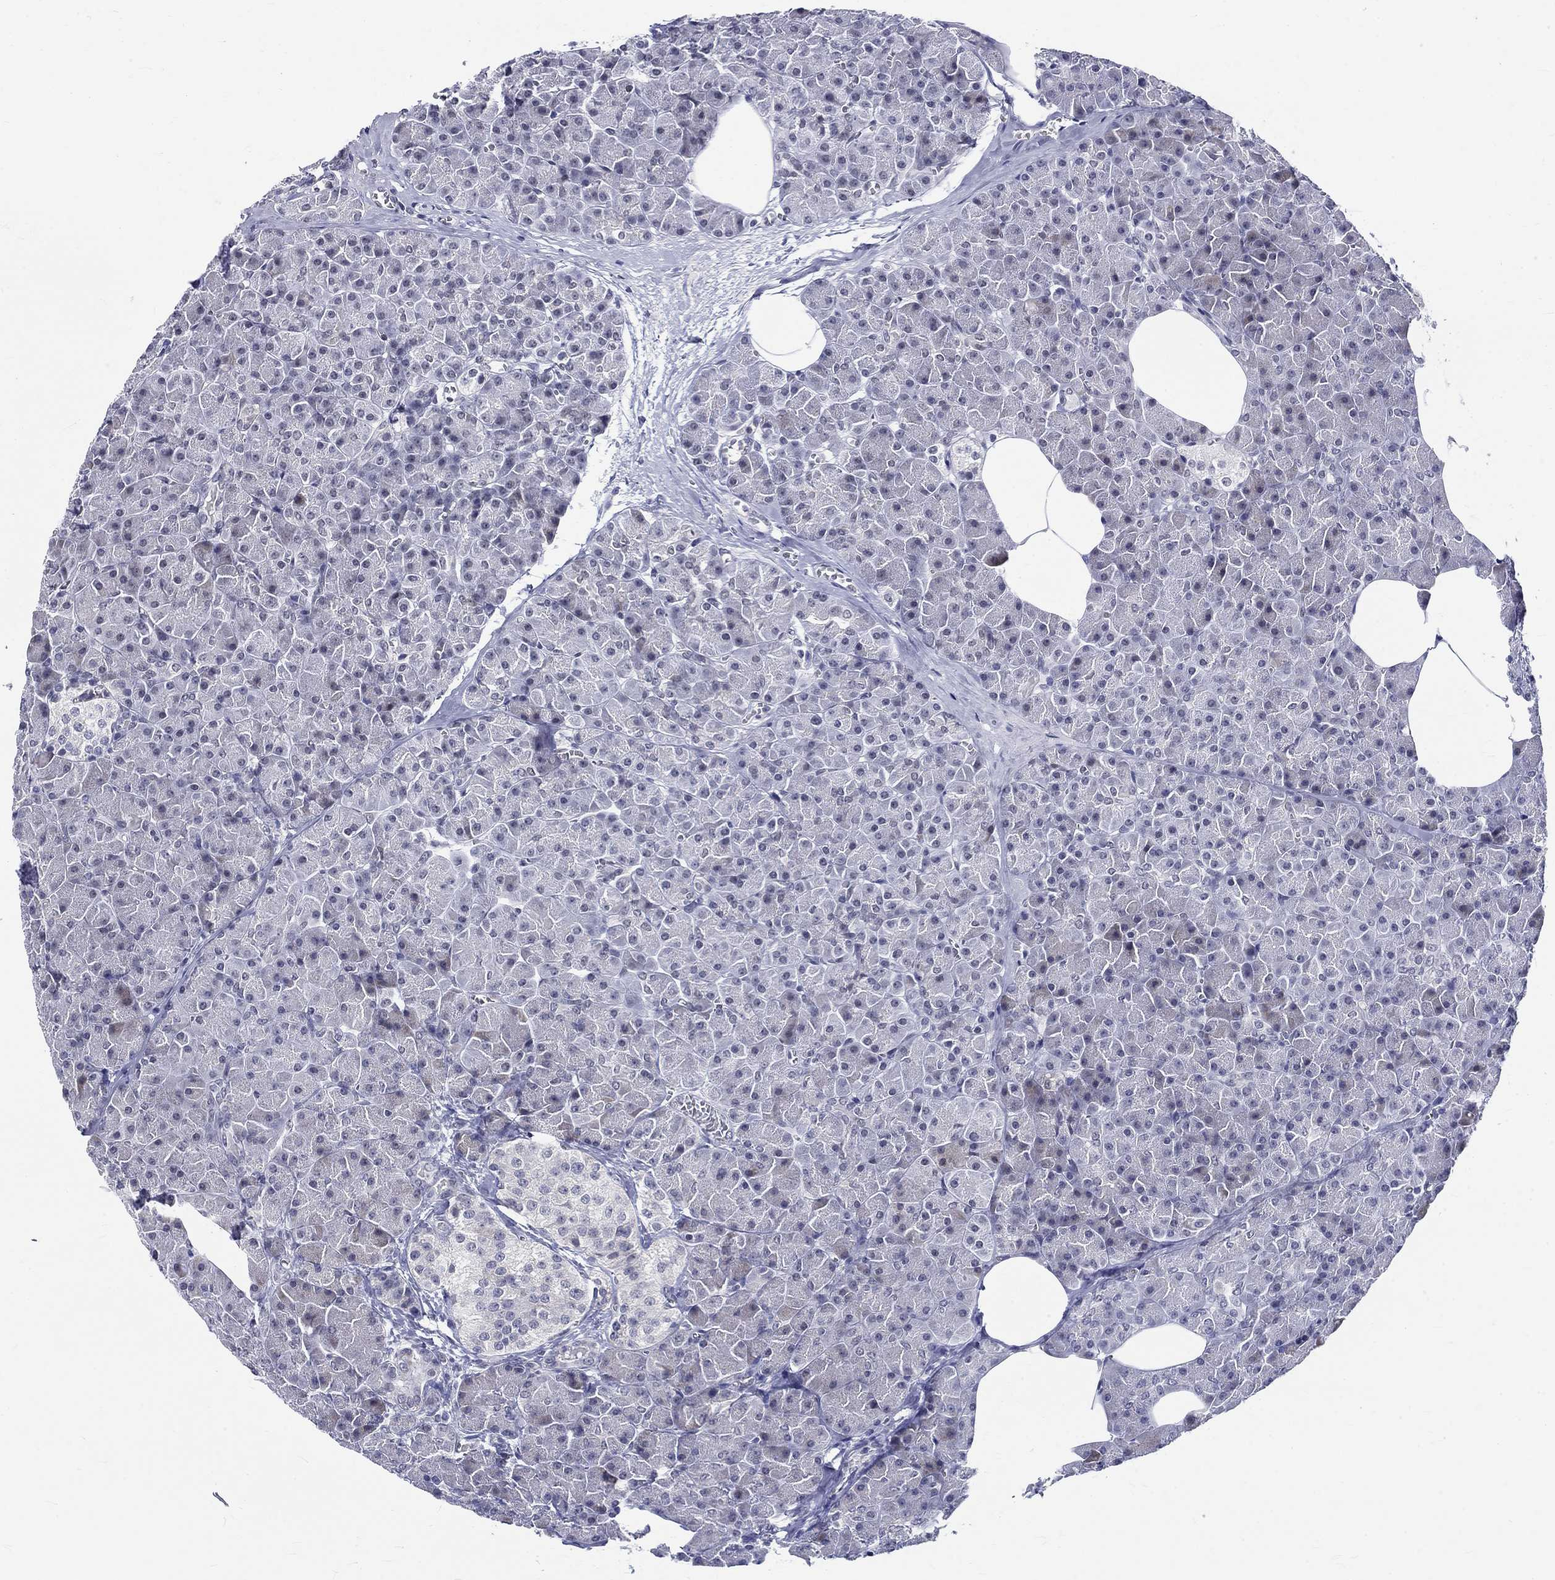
{"staining": {"intensity": "negative", "quantity": "none", "location": "none"}, "tissue": "pancreas", "cell_type": "Exocrine glandular cells", "image_type": "normal", "snomed": [{"axis": "morphology", "description": "Normal tissue, NOS"}, {"axis": "topography", "description": "Pancreas"}], "caption": "Immunohistochemistry (IHC) image of benign pancreas: human pancreas stained with DAB (3,3'-diaminobenzidine) demonstrates no significant protein staining in exocrine glandular cells. (DAB immunohistochemistry, high magnification).", "gene": "ST6GALNAC1", "patient": {"sex": "female", "age": 45}}